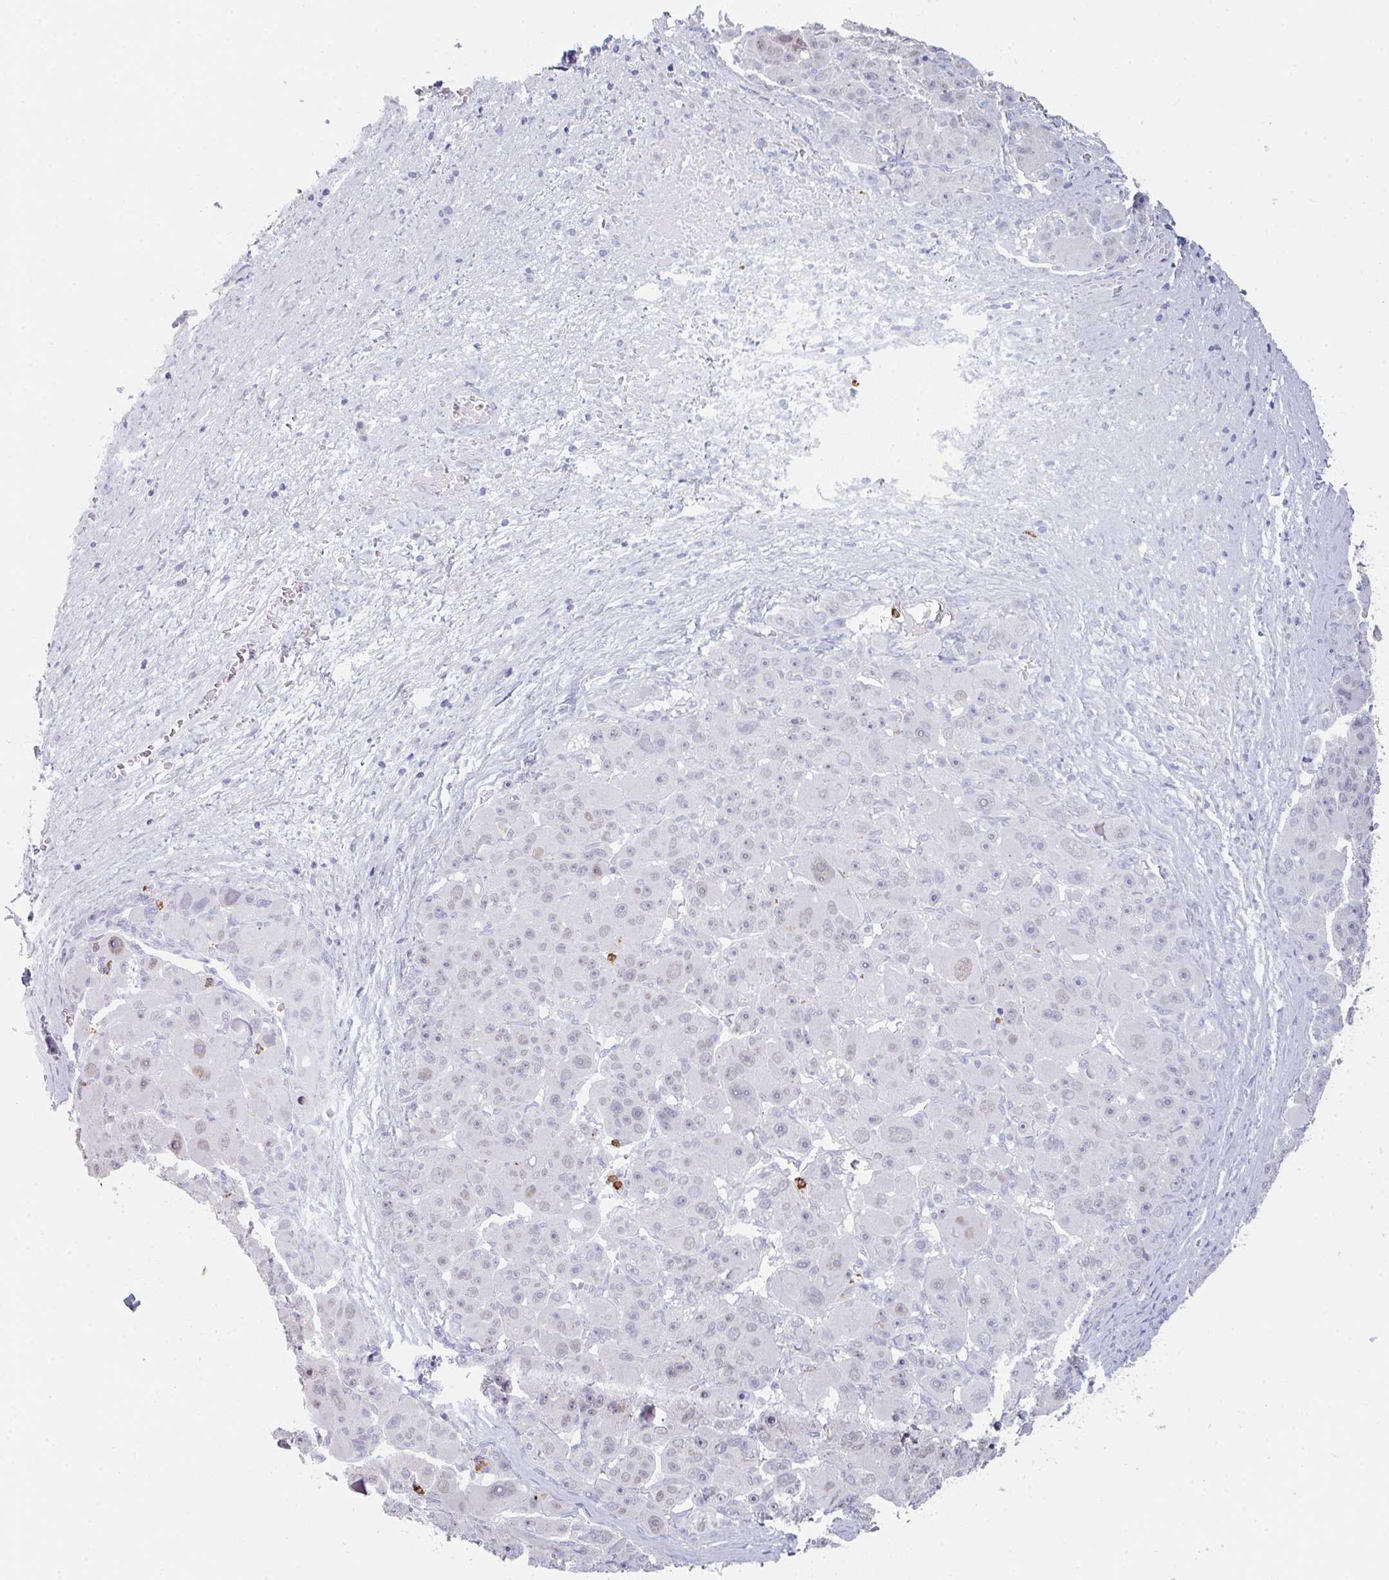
{"staining": {"intensity": "moderate", "quantity": "<25%", "location": "nuclear"}, "tissue": "liver cancer", "cell_type": "Tumor cells", "image_type": "cancer", "snomed": [{"axis": "morphology", "description": "Carcinoma, Hepatocellular, NOS"}, {"axis": "topography", "description": "Liver"}], "caption": "Human liver cancer stained for a protein (brown) demonstrates moderate nuclear positive staining in approximately <25% of tumor cells.", "gene": "RUBCN", "patient": {"sex": "male", "age": 76}}